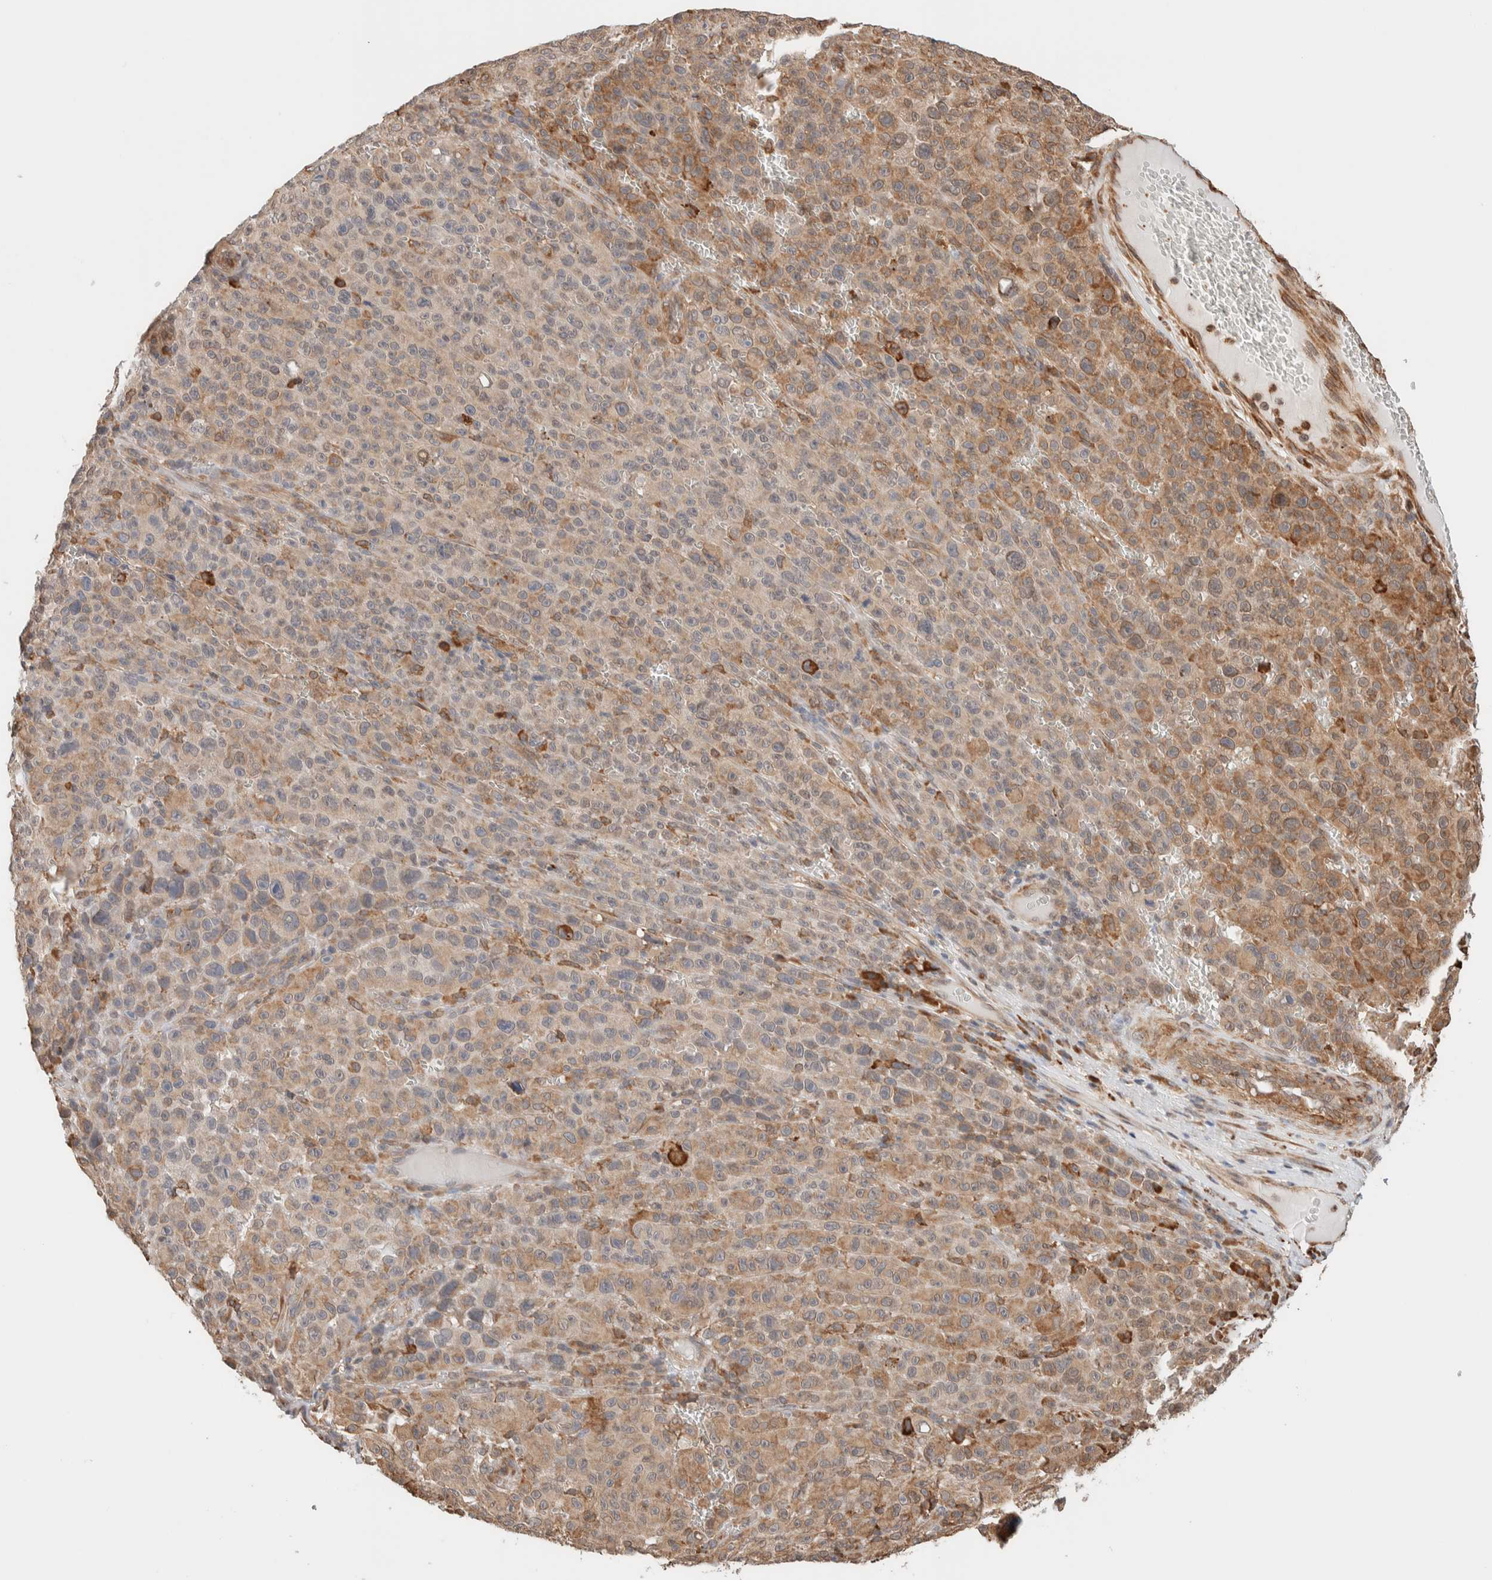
{"staining": {"intensity": "moderate", "quantity": ">75%", "location": "cytoplasmic/membranous"}, "tissue": "melanoma", "cell_type": "Tumor cells", "image_type": "cancer", "snomed": [{"axis": "morphology", "description": "Malignant melanoma, NOS"}, {"axis": "topography", "description": "Skin"}], "caption": "An immunohistochemistry (IHC) image of neoplastic tissue is shown. Protein staining in brown labels moderate cytoplasmic/membranous positivity in melanoma within tumor cells.", "gene": "INTS1", "patient": {"sex": "female", "age": 82}}